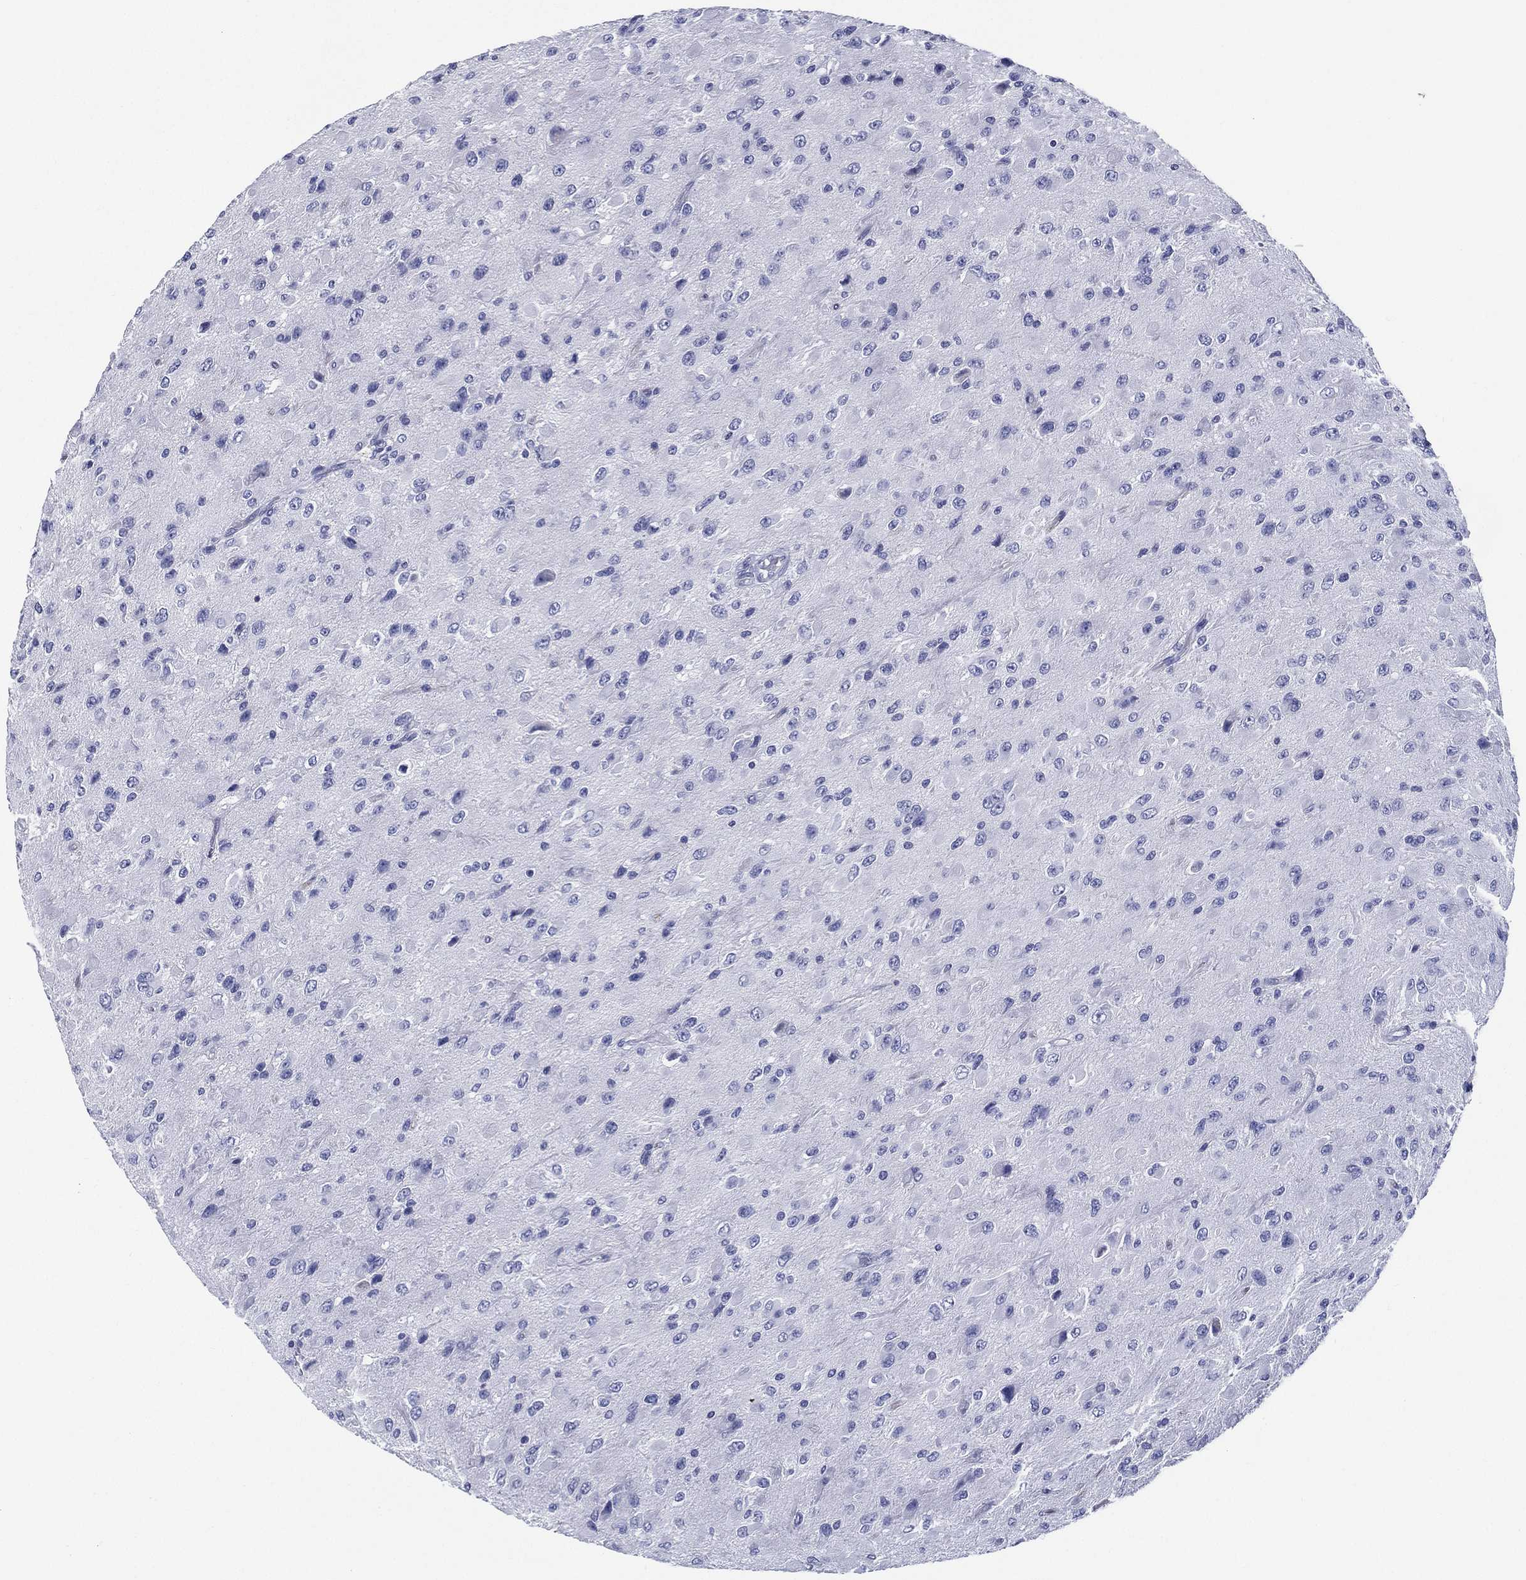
{"staining": {"intensity": "negative", "quantity": "none", "location": "none"}, "tissue": "glioma", "cell_type": "Tumor cells", "image_type": "cancer", "snomed": [{"axis": "morphology", "description": "Glioma, malignant, High grade"}, {"axis": "topography", "description": "Cerebral cortex"}], "caption": "High power microscopy image of an immunohistochemistry photomicrograph of glioma, revealing no significant expression in tumor cells.", "gene": "RSPH4A", "patient": {"sex": "male", "age": 35}}